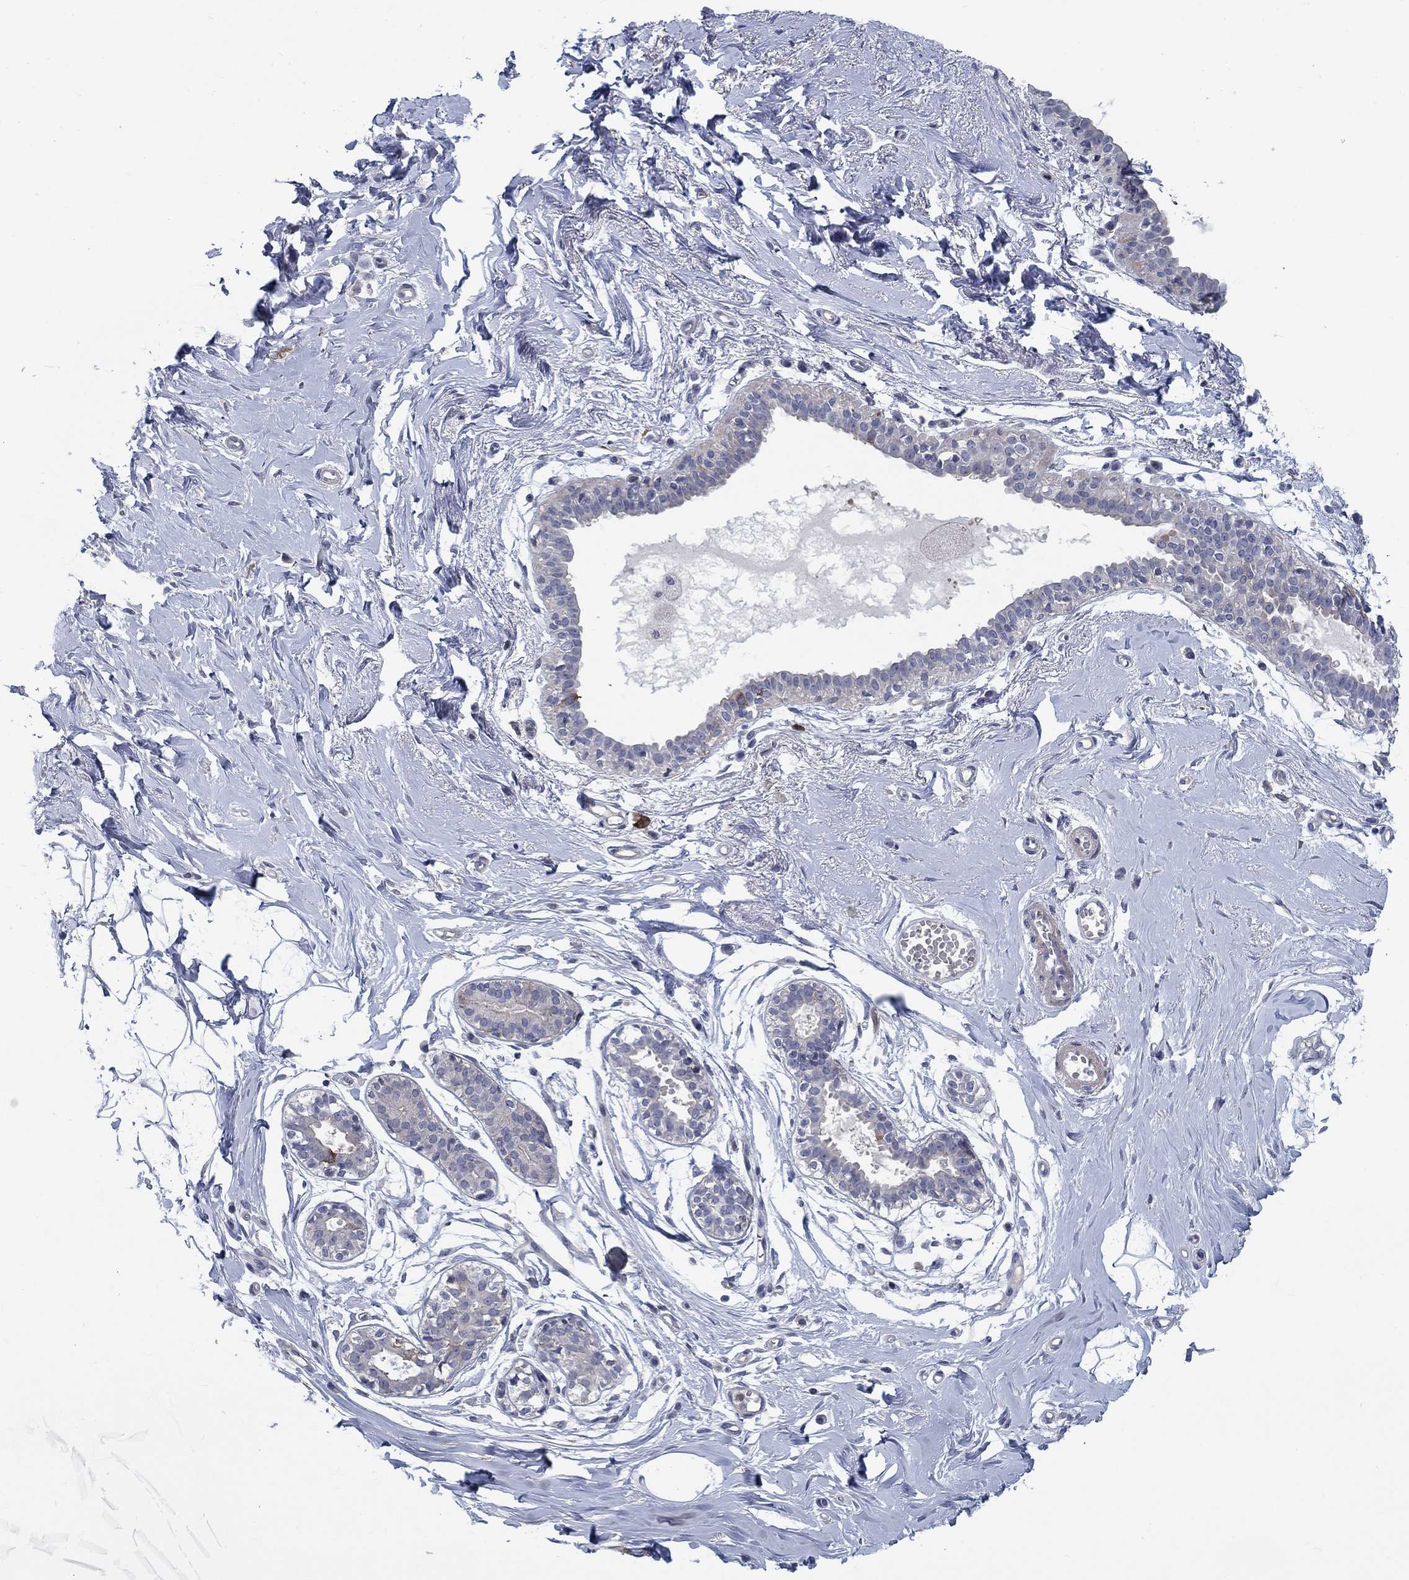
{"staining": {"intensity": "negative", "quantity": "none", "location": "none"}, "tissue": "breast", "cell_type": "Adipocytes", "image_type": "normal", "snomed": [{"axis": "morphology", "description": "Normal tissue, NOS"}, {"axis": "topography", "description": "Breast"}], "caption": "An IHC image of benign breast is shown. There is no staining in adipocytes of breast.", "gene": "KIF15", "patient": {"sex": "female", "age": 49}}